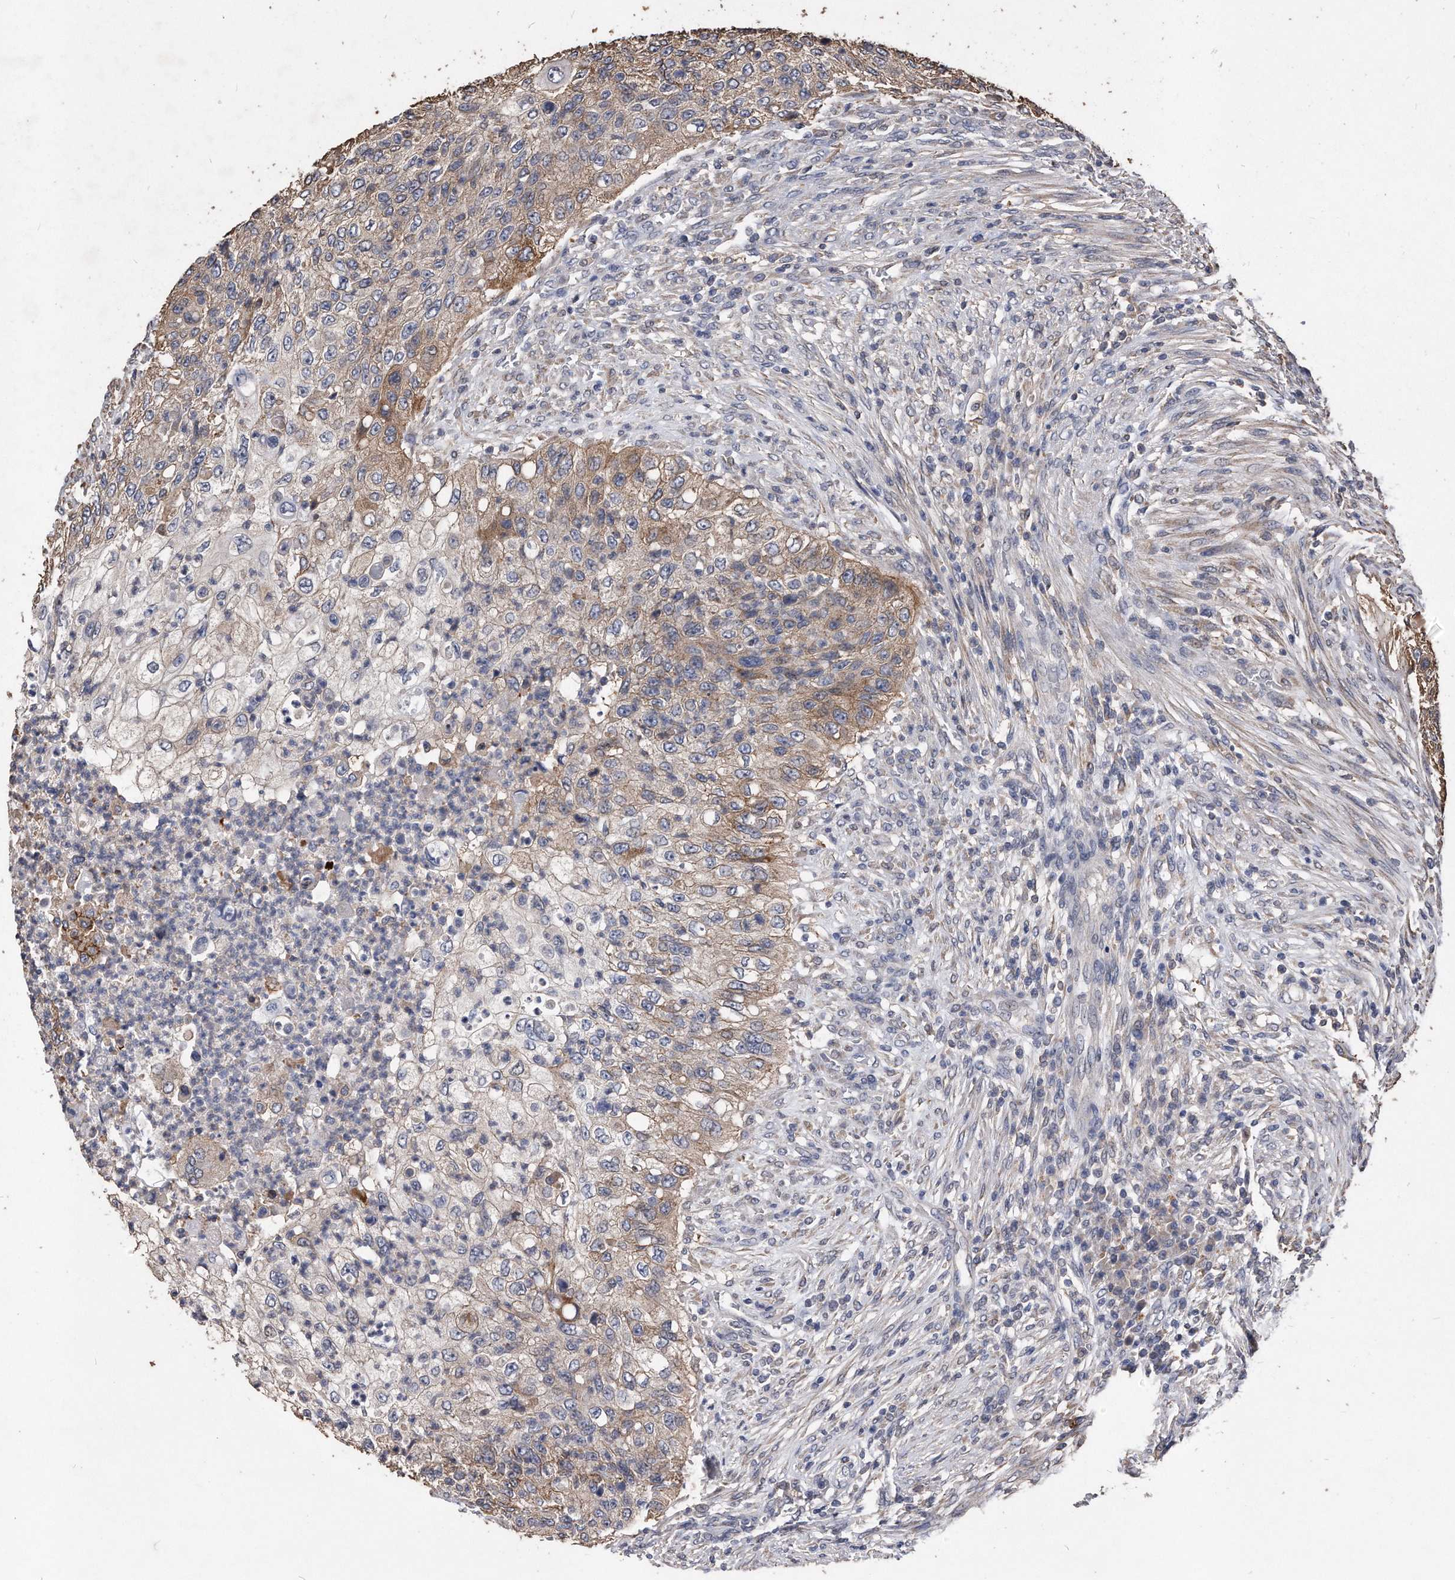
{"staining": {"intensity": "weak", "quantity": "25%-75%", "location": "cytoplasmic/membranous"}, "tissue": "urothelial cancer", "cell_type": "Tumor cells", "image_type": "cancer", "snomed": [{"axis": "morphology", "description": "Urothelial carcinoma, High grade"}, {"axis": "topography", "description": "Urinary bladder"}], "caption": "Urothelial cancer tissue shows weak cytoplasmic/membranous staining in approximately 25%-75% of tumor cells, visualized by immunohistochemistry.", "gene": "IL20RA", "patient": {"sex": "female", "age": 60}}